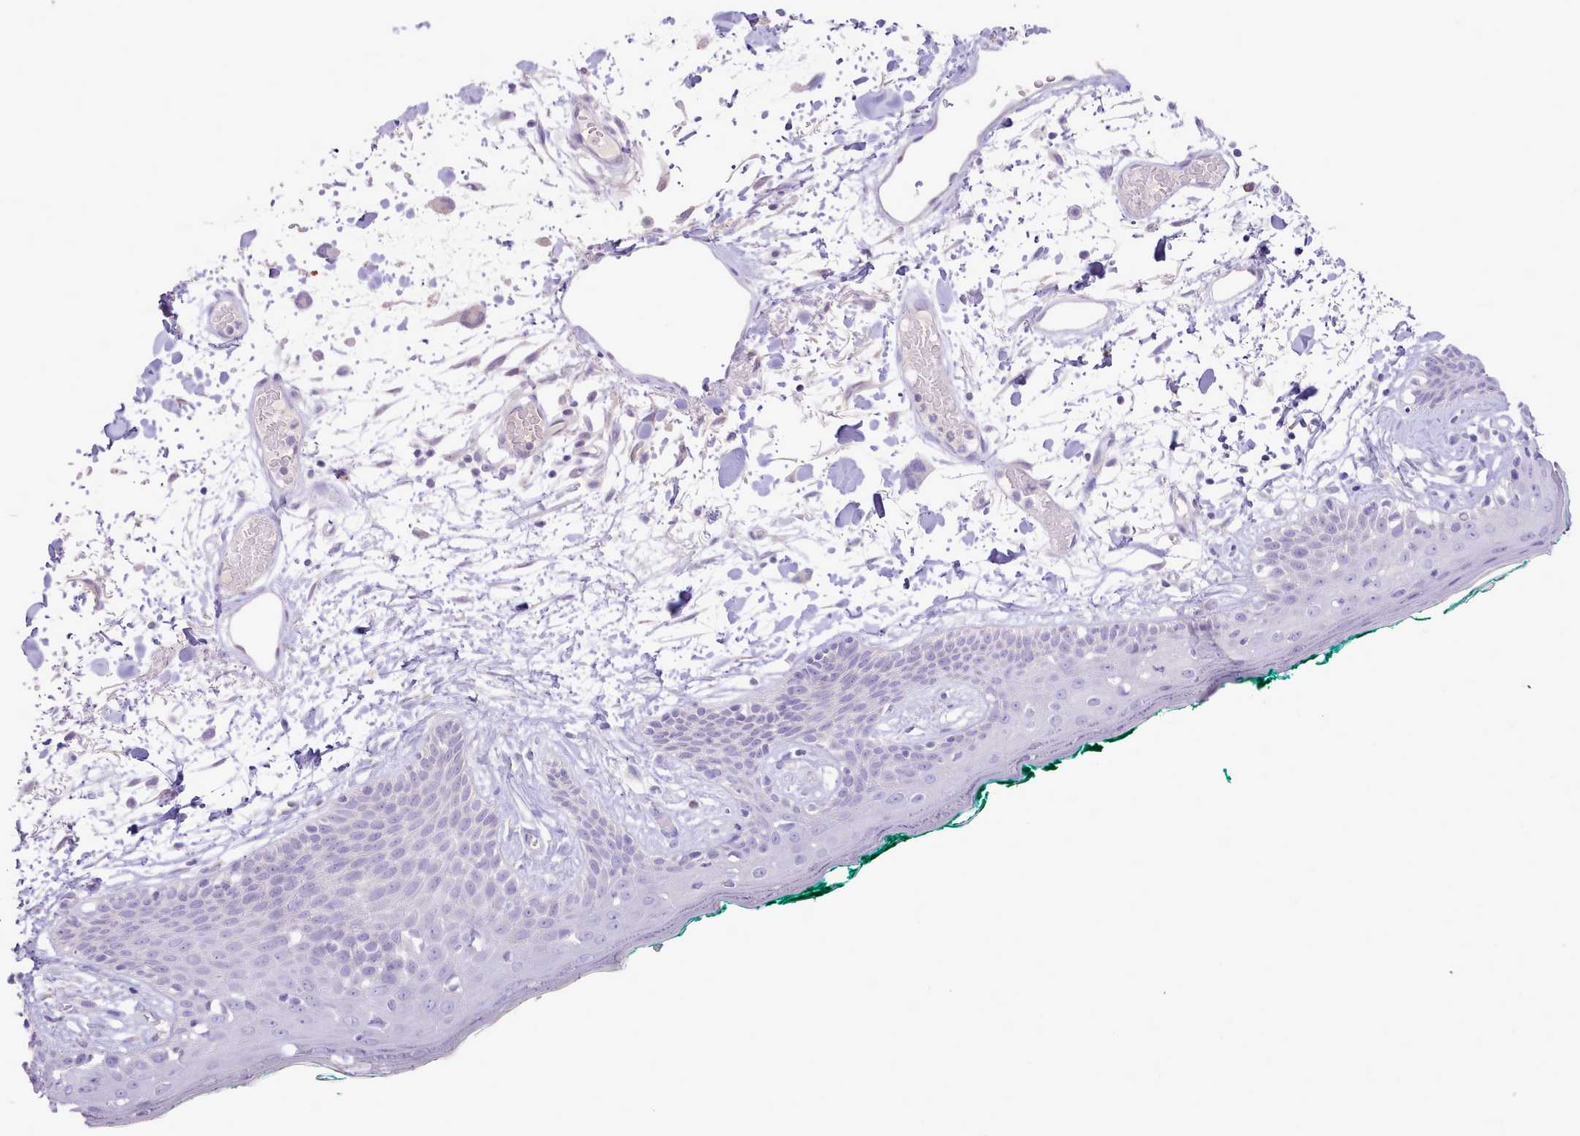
{"staining": {"intensity": "negative", "quantity": "none", "location": "none"}, "tissue": "skin", "cell_type": "Fibroblasts", "image_type": "normal", "snomed": [{"axis": "morphology", "description": "Normal tissue, NOS"}, {"axis": "topography", "description": "Skin"}], "caption": "High magnification brightfield microscopy of benign skin stained with DAB (brown) and counterstained with hematoxylin (blue): fibroblasts show no significant positivity.", "gene": "CCL1", "patient": {"sex": "male", "age": 79}}